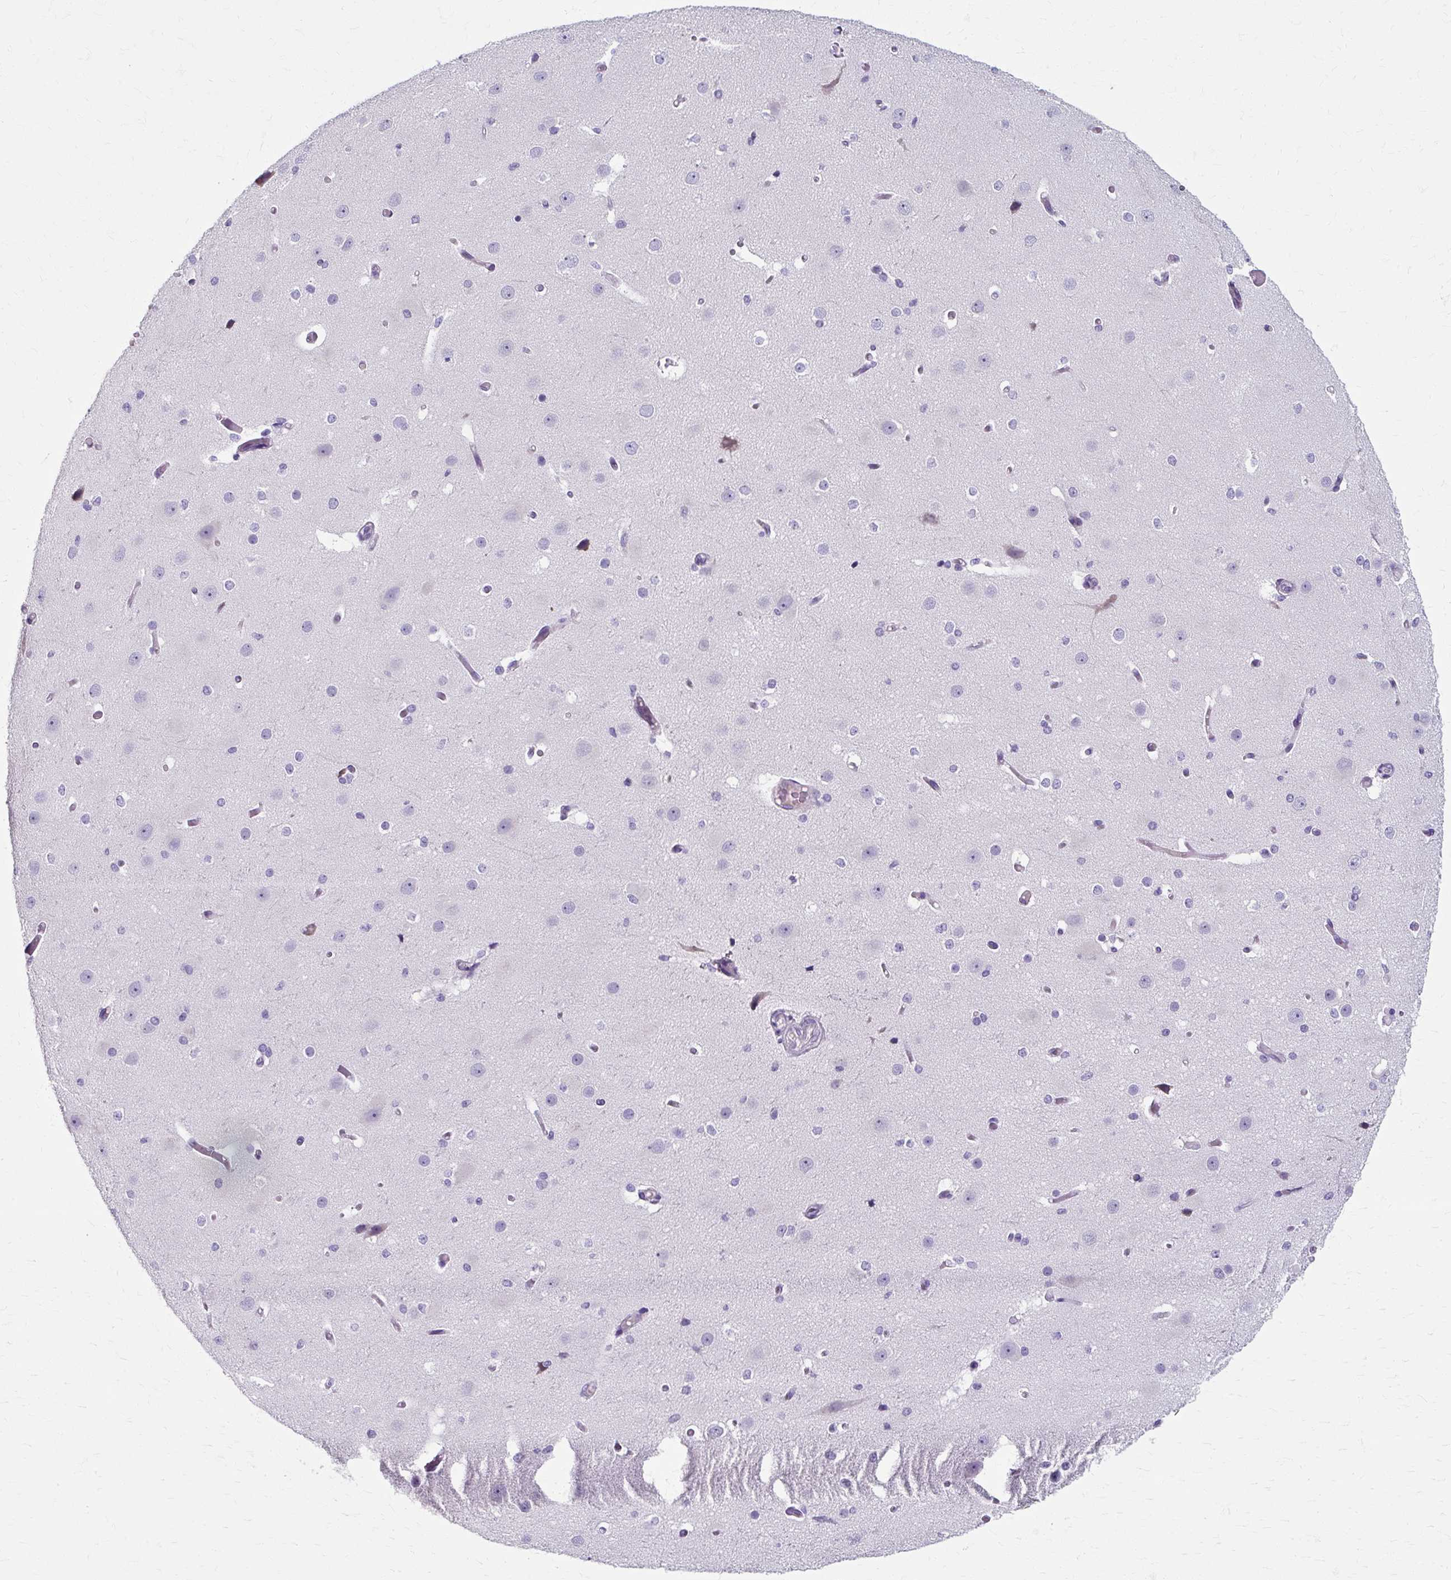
{"staining": {"intensity": "negative", "quantity": "none", "location": "none"}, "tissue": "cerebral cortex", "cell_type": "Endothelial cells", "image_type": "normal", "snomed": [{"axis": "morphology", "description": "Normal tissue, NOS"}, {"axis": "morphology", "description": "Inflammation, NOS"}, {"axis": "topography", "description": "Cerebral cortex"}], "caption": "An image of cerebral cortex stained for a protein exhibits no brown staining in endothelial cells.", "gene": "ZNF555", "patient": {"sex": "male", "age": 6}}